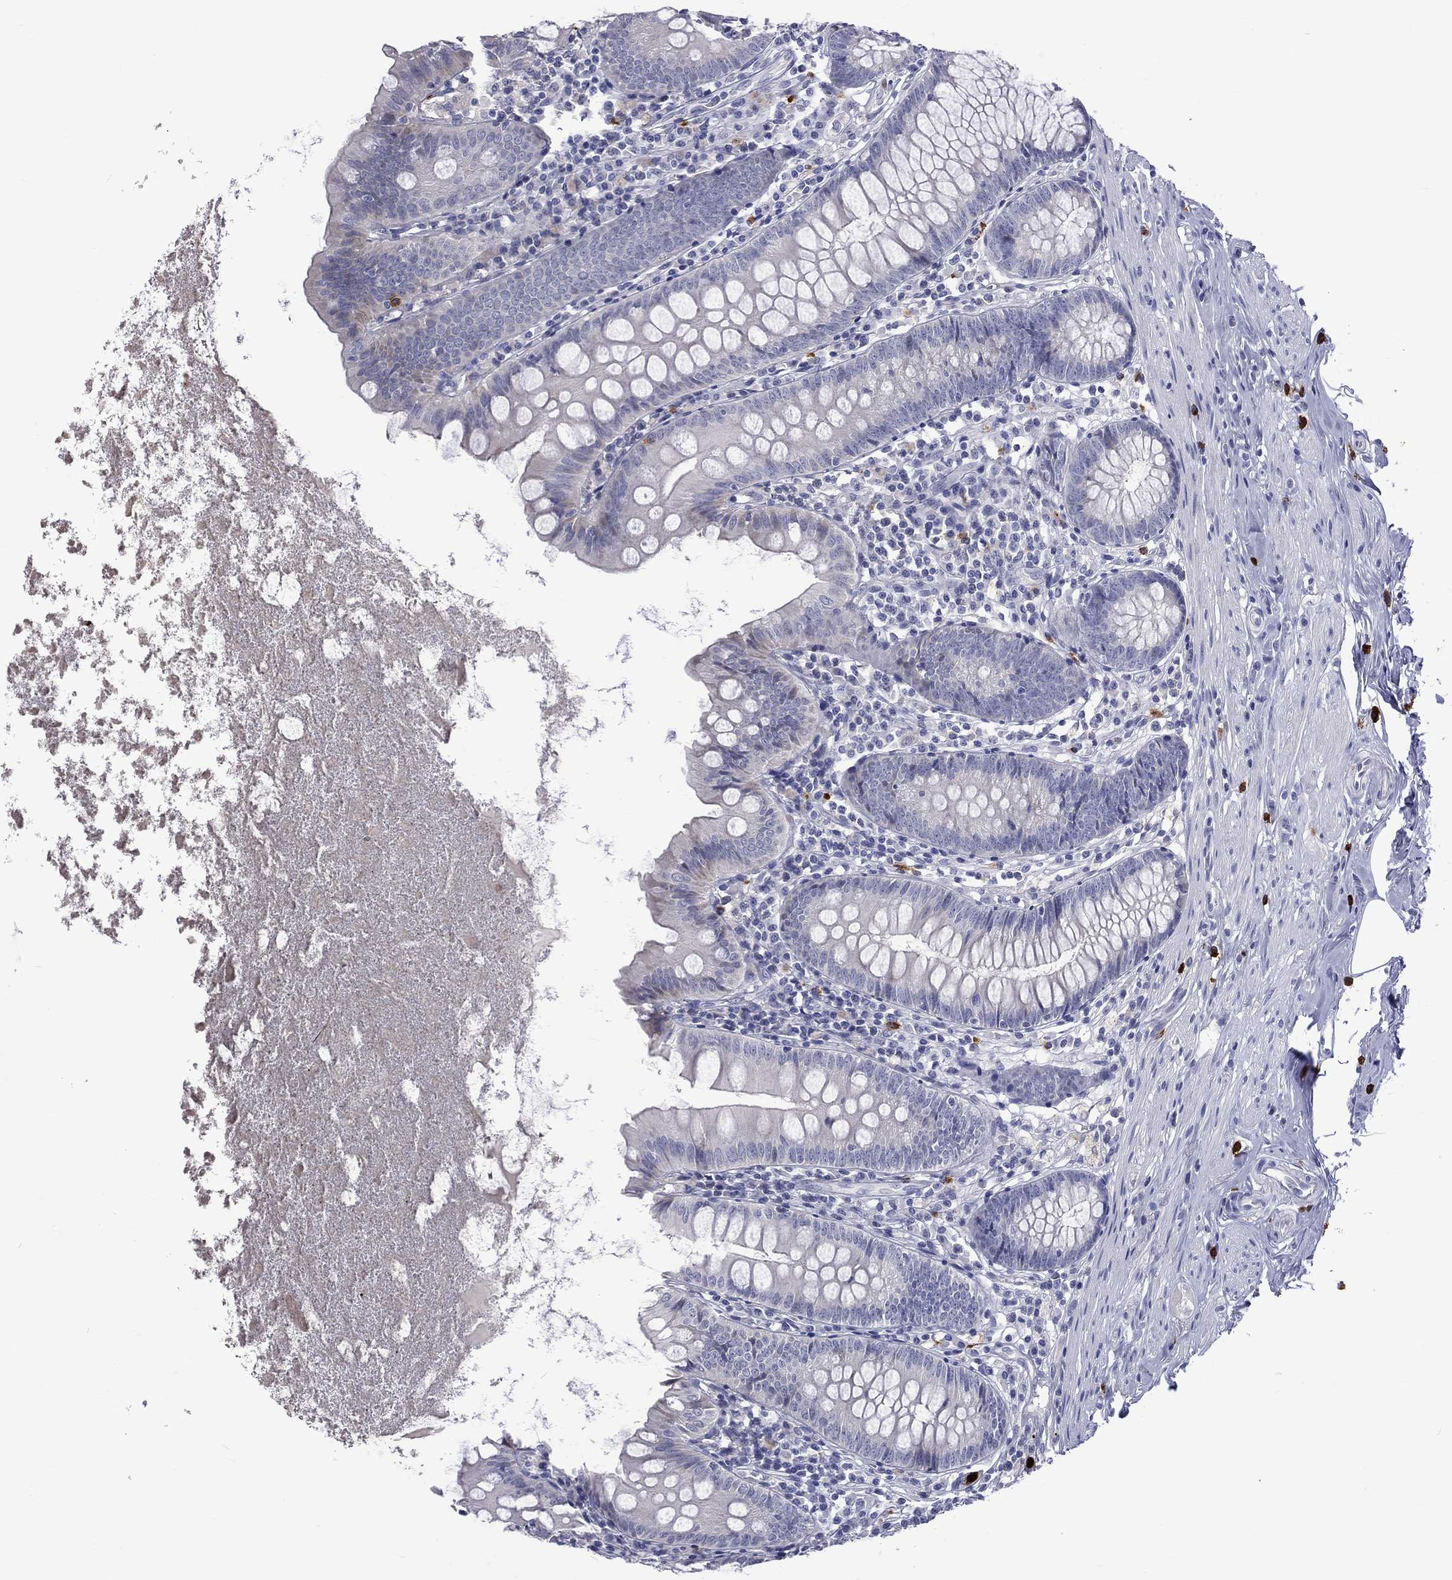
{"staining": {"intensity": "negative", "quantity": "none", "location": "none"}, "tissue": "appendix", "cell_type": "Glandular cells", "image_type": "normal", "snomed": [{"axis": "morphology", "description": "Normal tissue, NOS"}, {"axis": "topography", "description": "Appendix"}], "caption": "The histopathology image shows no significant expression in glandular cells of appendix.", "gene": "ELANE", "patient": {"sex": "female", "age": 82}}